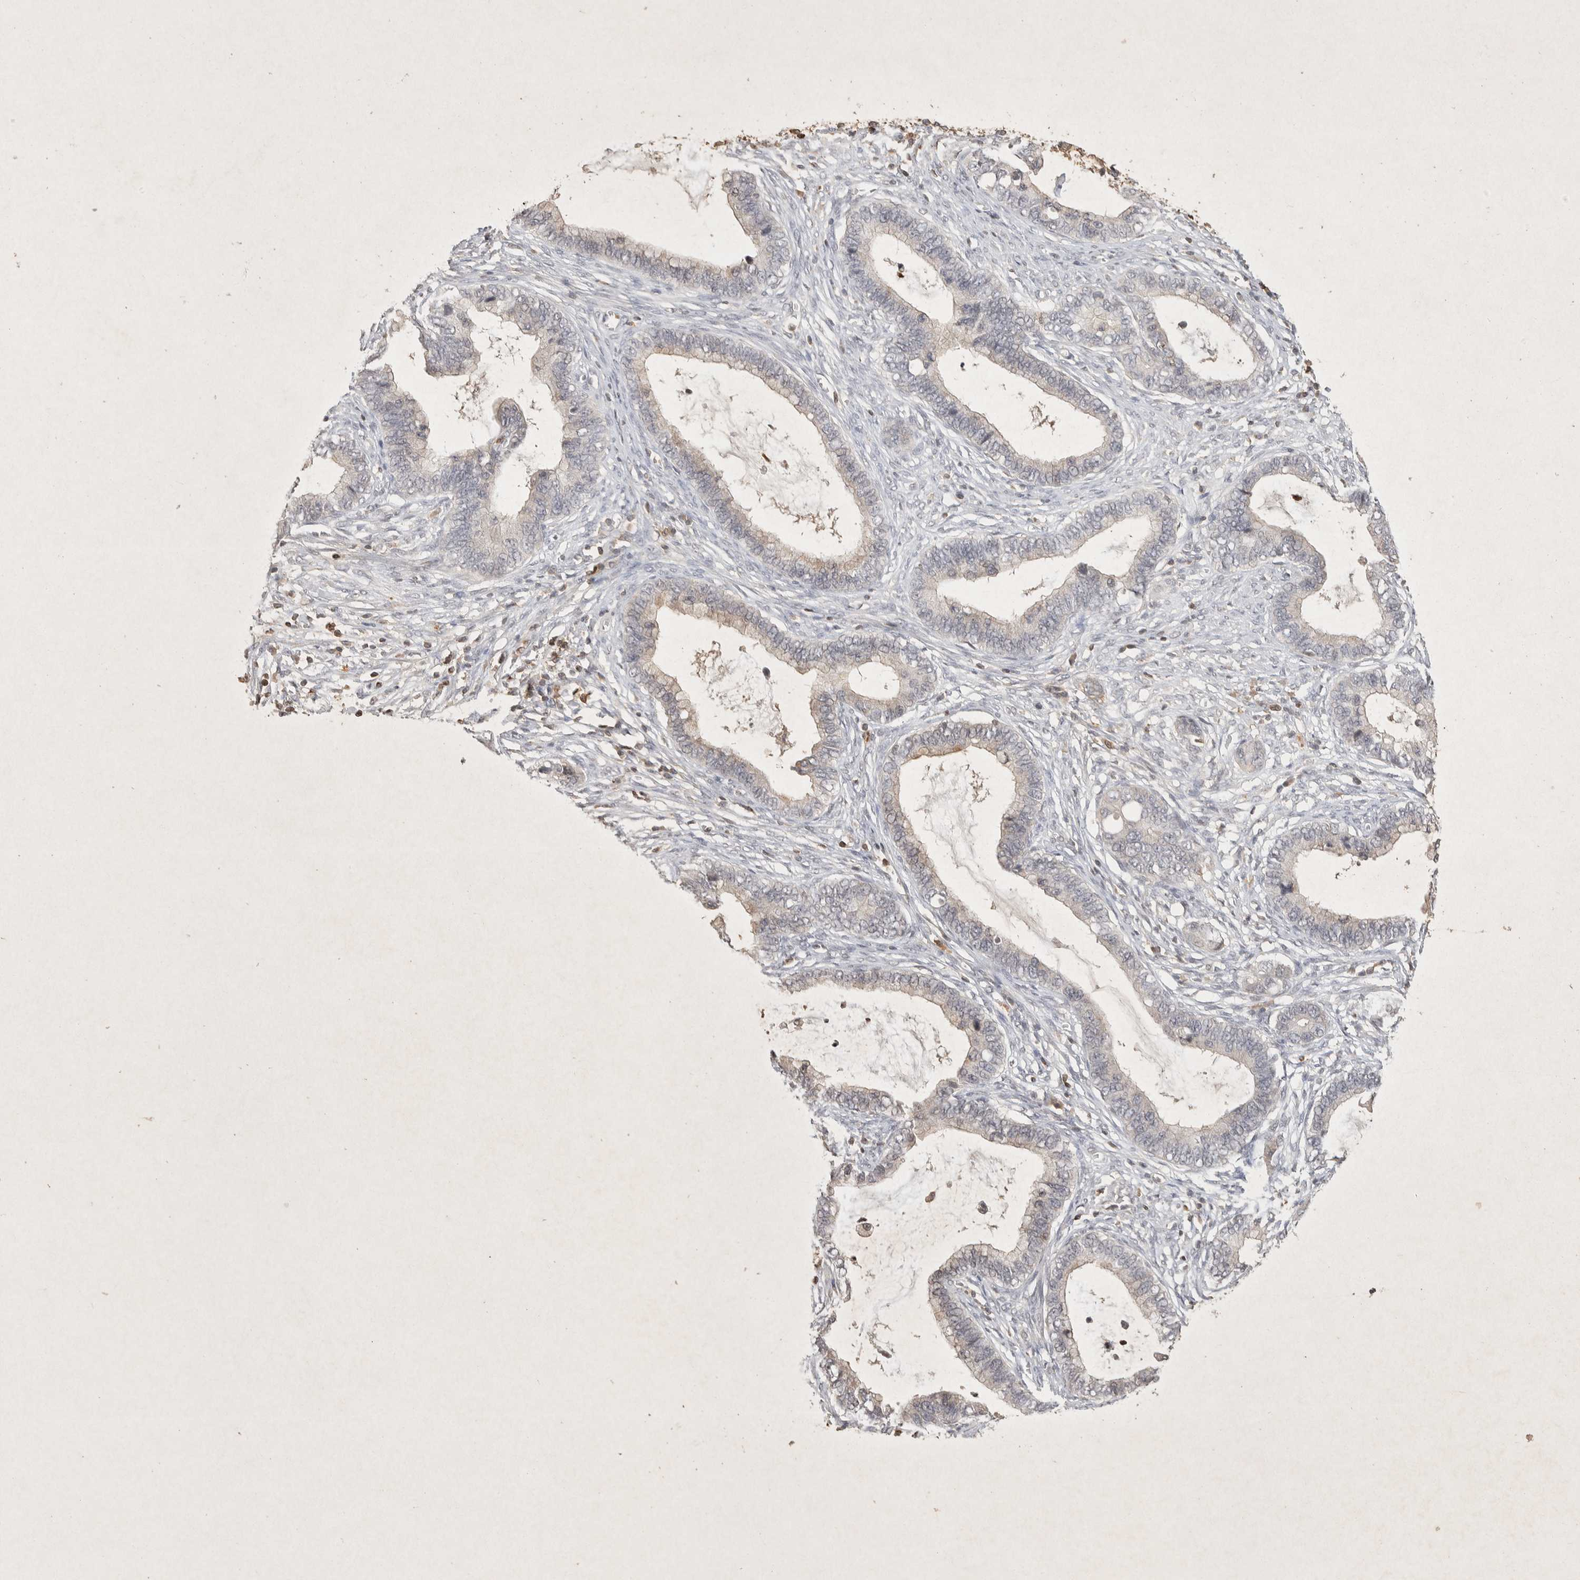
{"staining": {"intensity": "negative", "quantity": "none", "location": "none"}, "tissue": "cervical cancer", "cell_type": "Tumor cells", "image_type": "cancer", "snomed": [{"axis": "morphology", "description": "Adenocarcinoma, NOS"}, {"axis": "topography", "description": "Cervix"}], "caption": "Immunohistochemical staining of human cervical cancer exhibits no significant positivity in tumor cells. The staining is performed using DAB (3,3'-diaminobenzidine) brown chromogen with nuclei counter-stained in using hematoxylin.", "gene": "RAC2", "patient": {"sex": "female", "age": 44}}